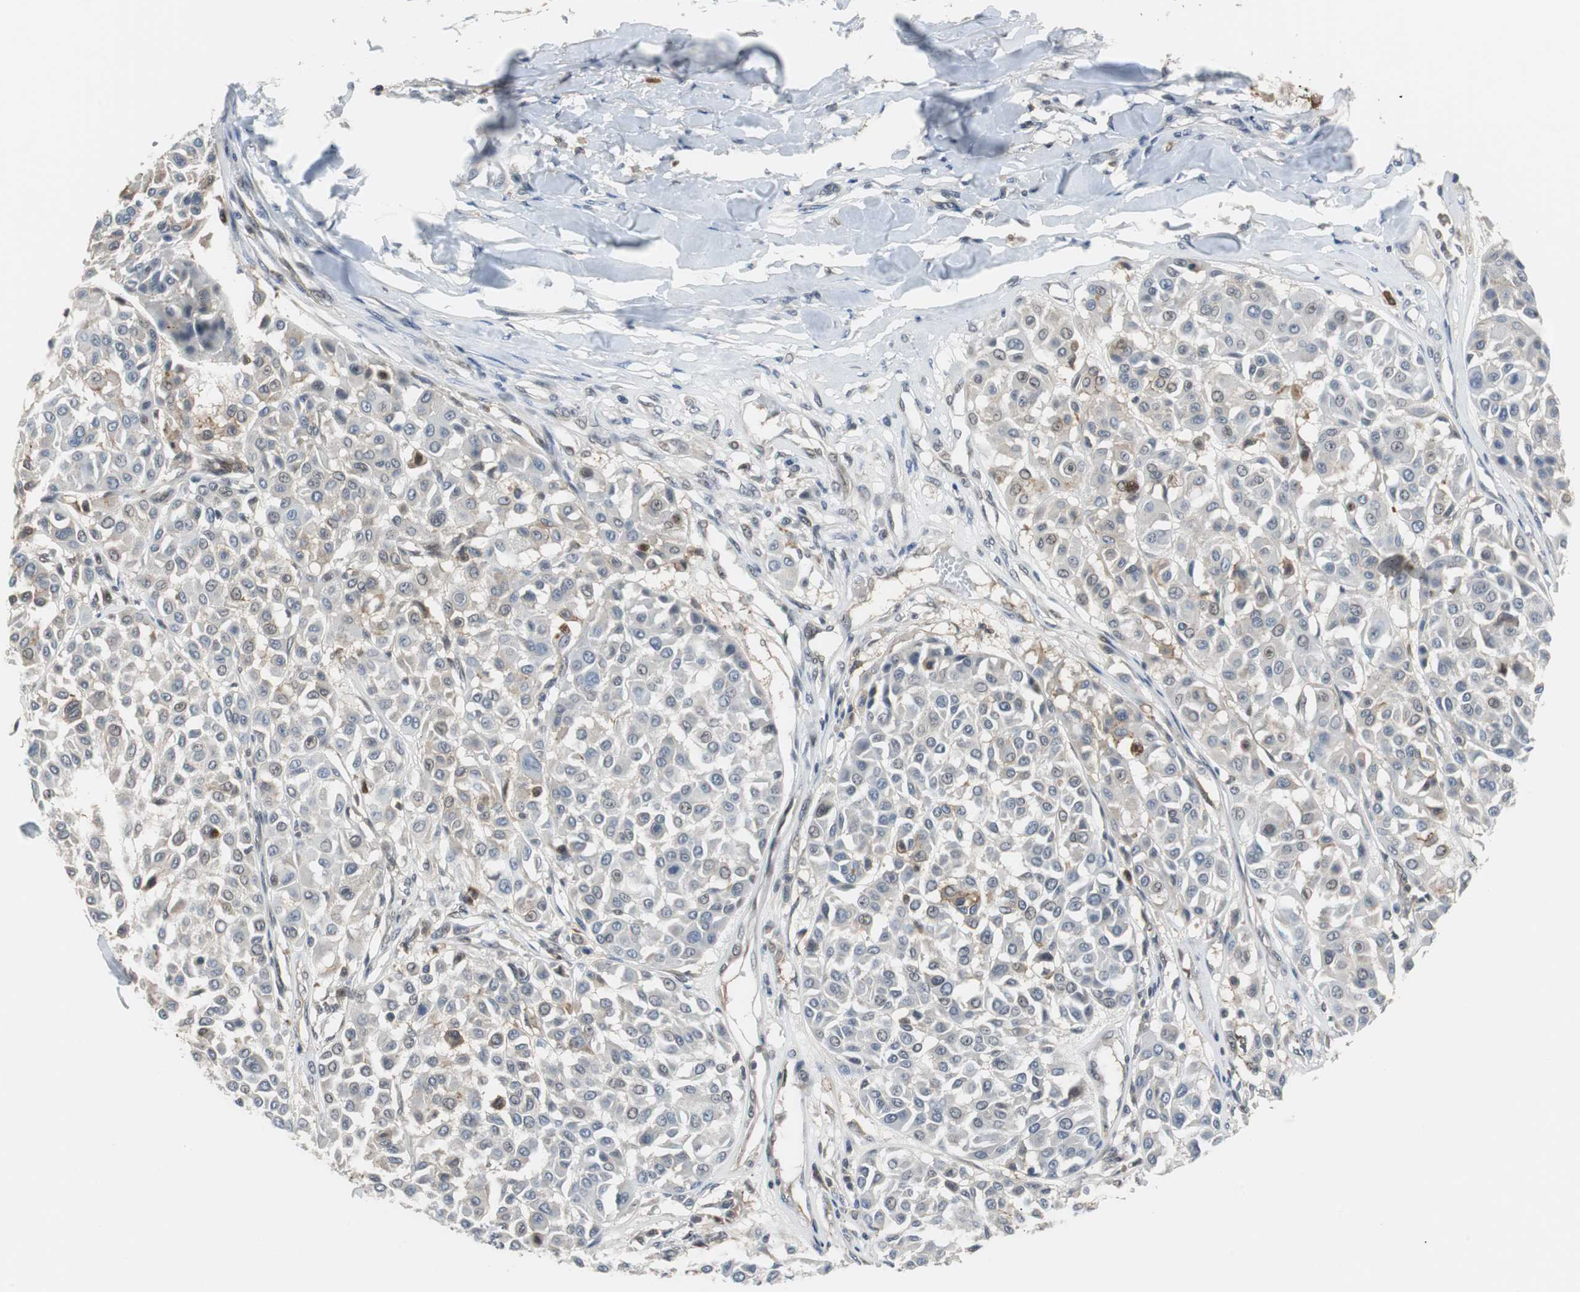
{"staining": {"intensity": "weak", "quantity": "<25%", "location": "cytoplasmic/membranous,nuclear"}, "tissue": "melanoma", "cell_type": "Tumor cells", "image_type": "cancer", "snomed": [{"axis": "morphology", "description": "Malignant melanoma, Metastatic site"}, {"axis": "topography", "description": "Soft tissue"}], "caption": "High magnification brightfield microscopy of melanoma stained with DAB (brown) and counterstained with hematoxylin (blue): tumor cells show no significant expression.", "gene": "SIRT1", "patient": {"sex": "male", "age": 41}}